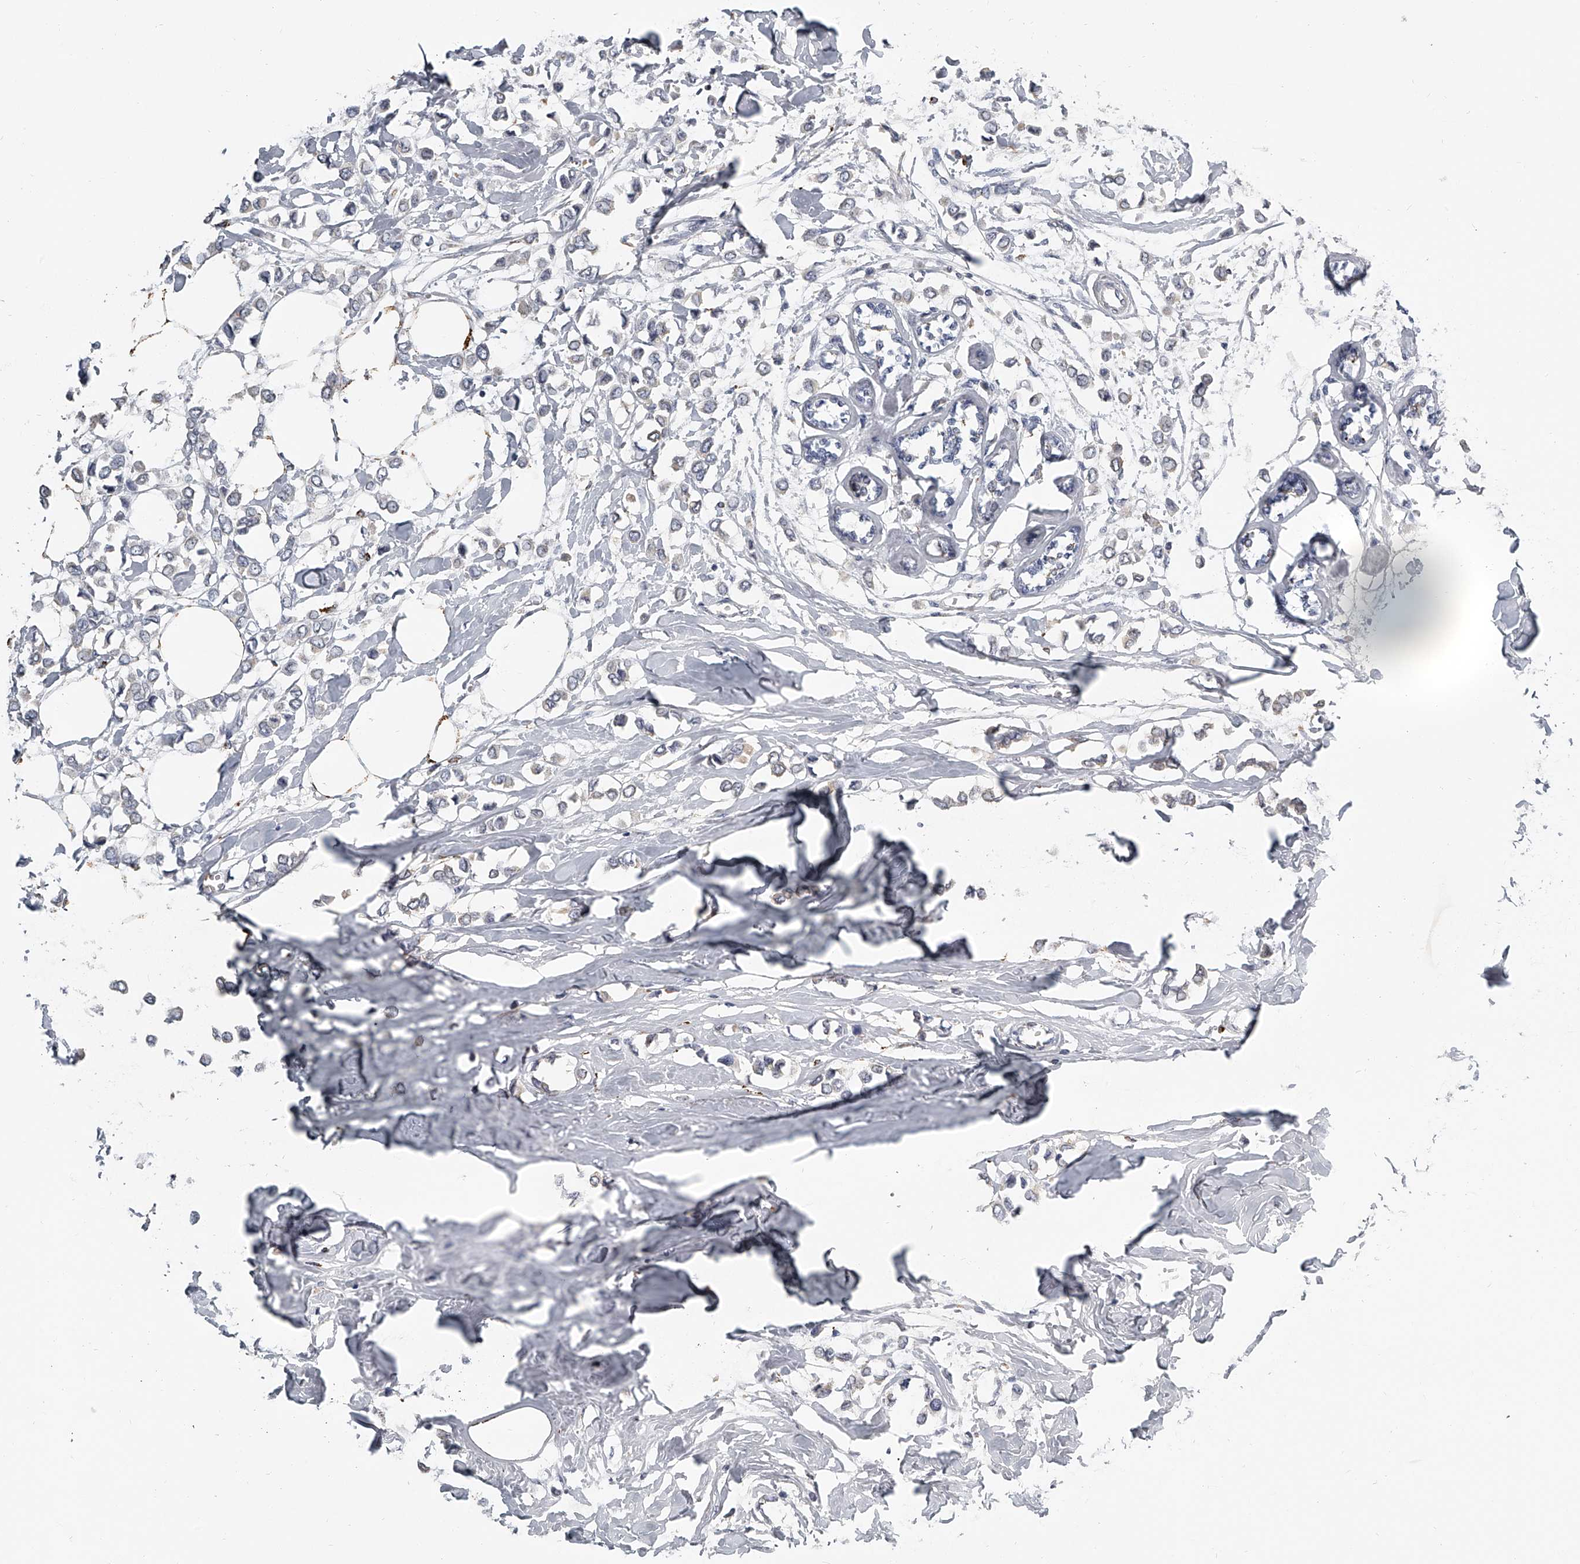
{"staining": {"intensity": "negative", "quantity": "none", "location": "none"}, "tissue": "breast cancer", "cell_type": "Tumor cells", "image_type": "cancer", "snomed": [{"axis": "morphology", "description": "Lobular carcinoma"}, {"axis": "topography", "description": "Breast"}], "caption": "An IHC micrograph of lobular carcinoma (breast) is shown. There is no staining in tumor cells of lobular carcinoma (breast).", "gene": "KLHL7", "patient": {"sex": "female", "age": 51}}